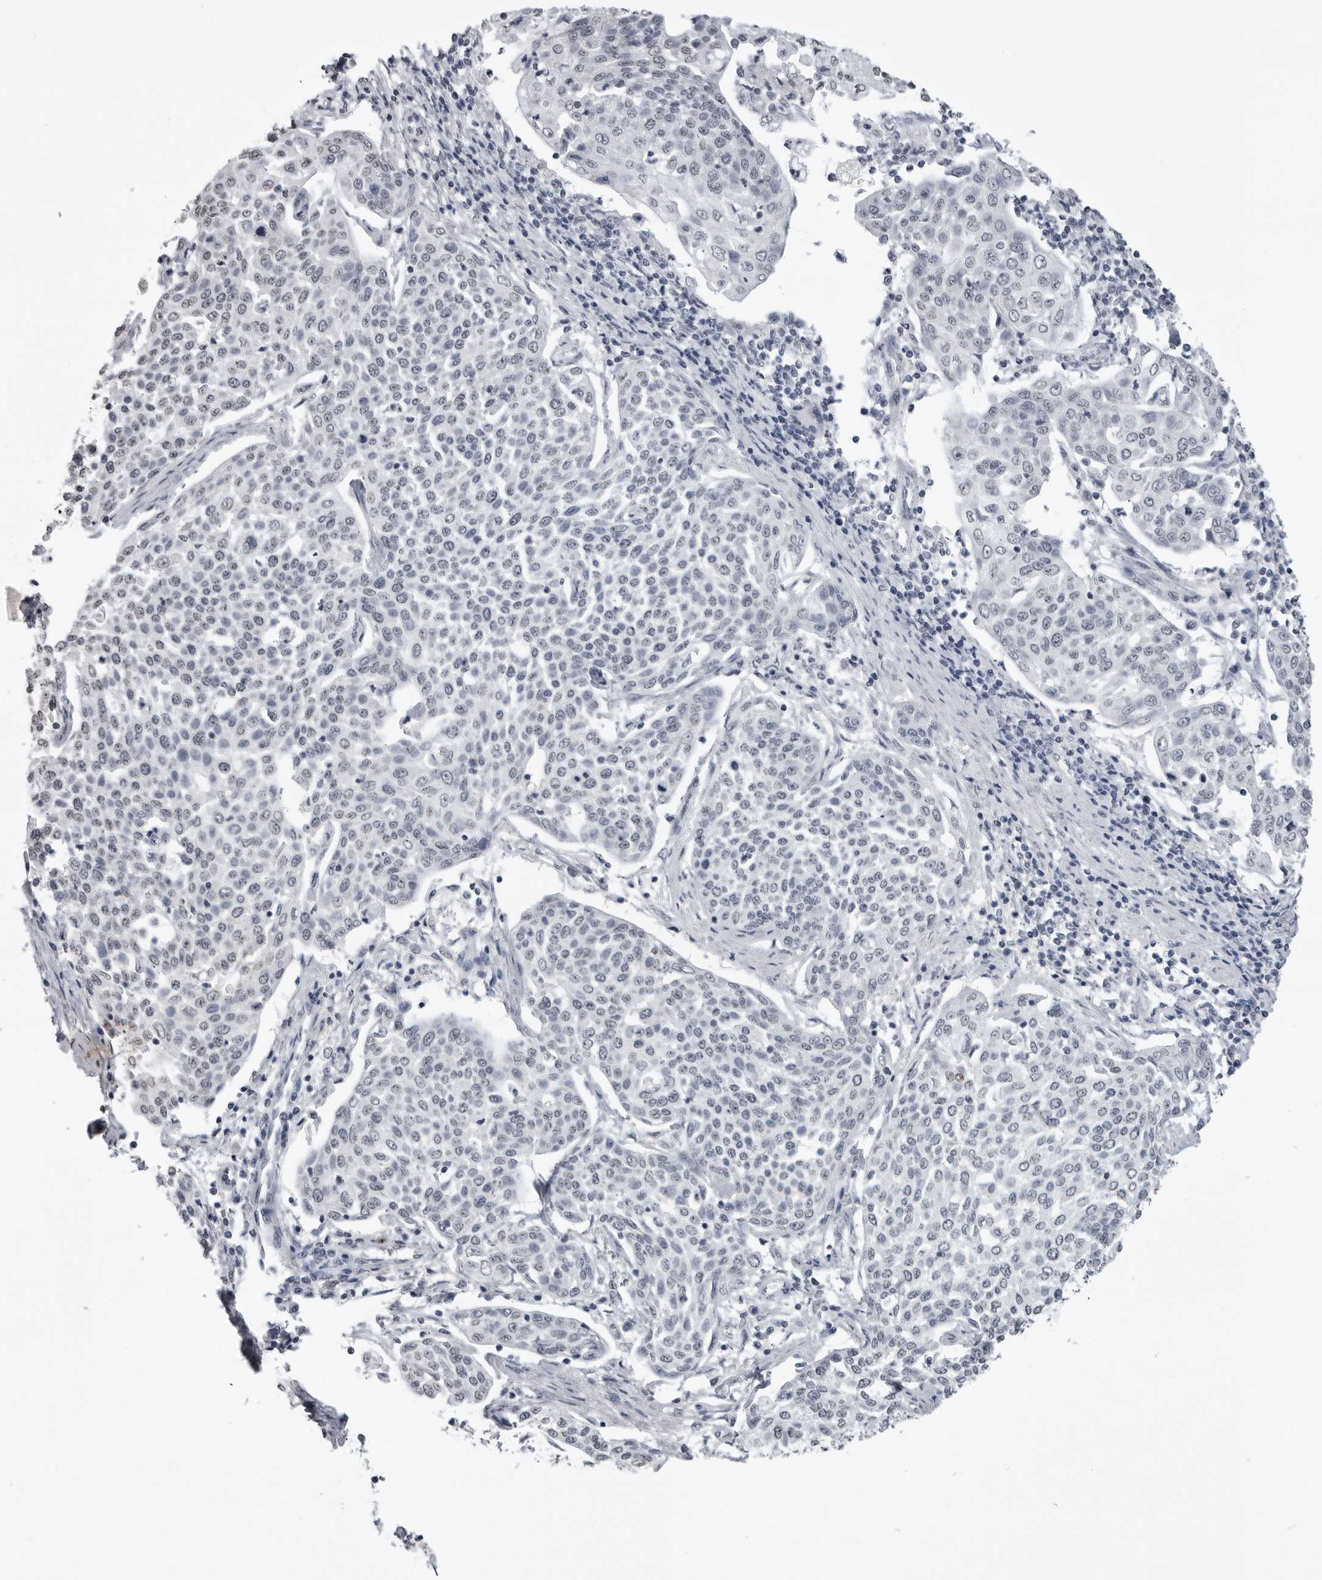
{"staining": {"intensity": "negative", "quantity": "none", "location": "none"}, "tissue": "cervical cancer", "cell_type": "Tumor cells", "image_type": "cancer", "snomed": [{"axis": "morphology", "description": "Squamous cell carcinoma, NOS"}, {"axis": "topography", "description": "Cervix"}], "caption": "Immunohistochemical staining of cervical cancer demonstrates no significant staining in tumor cells.", "gene": "HEPACAM", "patient": {"sex": "female", "age": 34}}